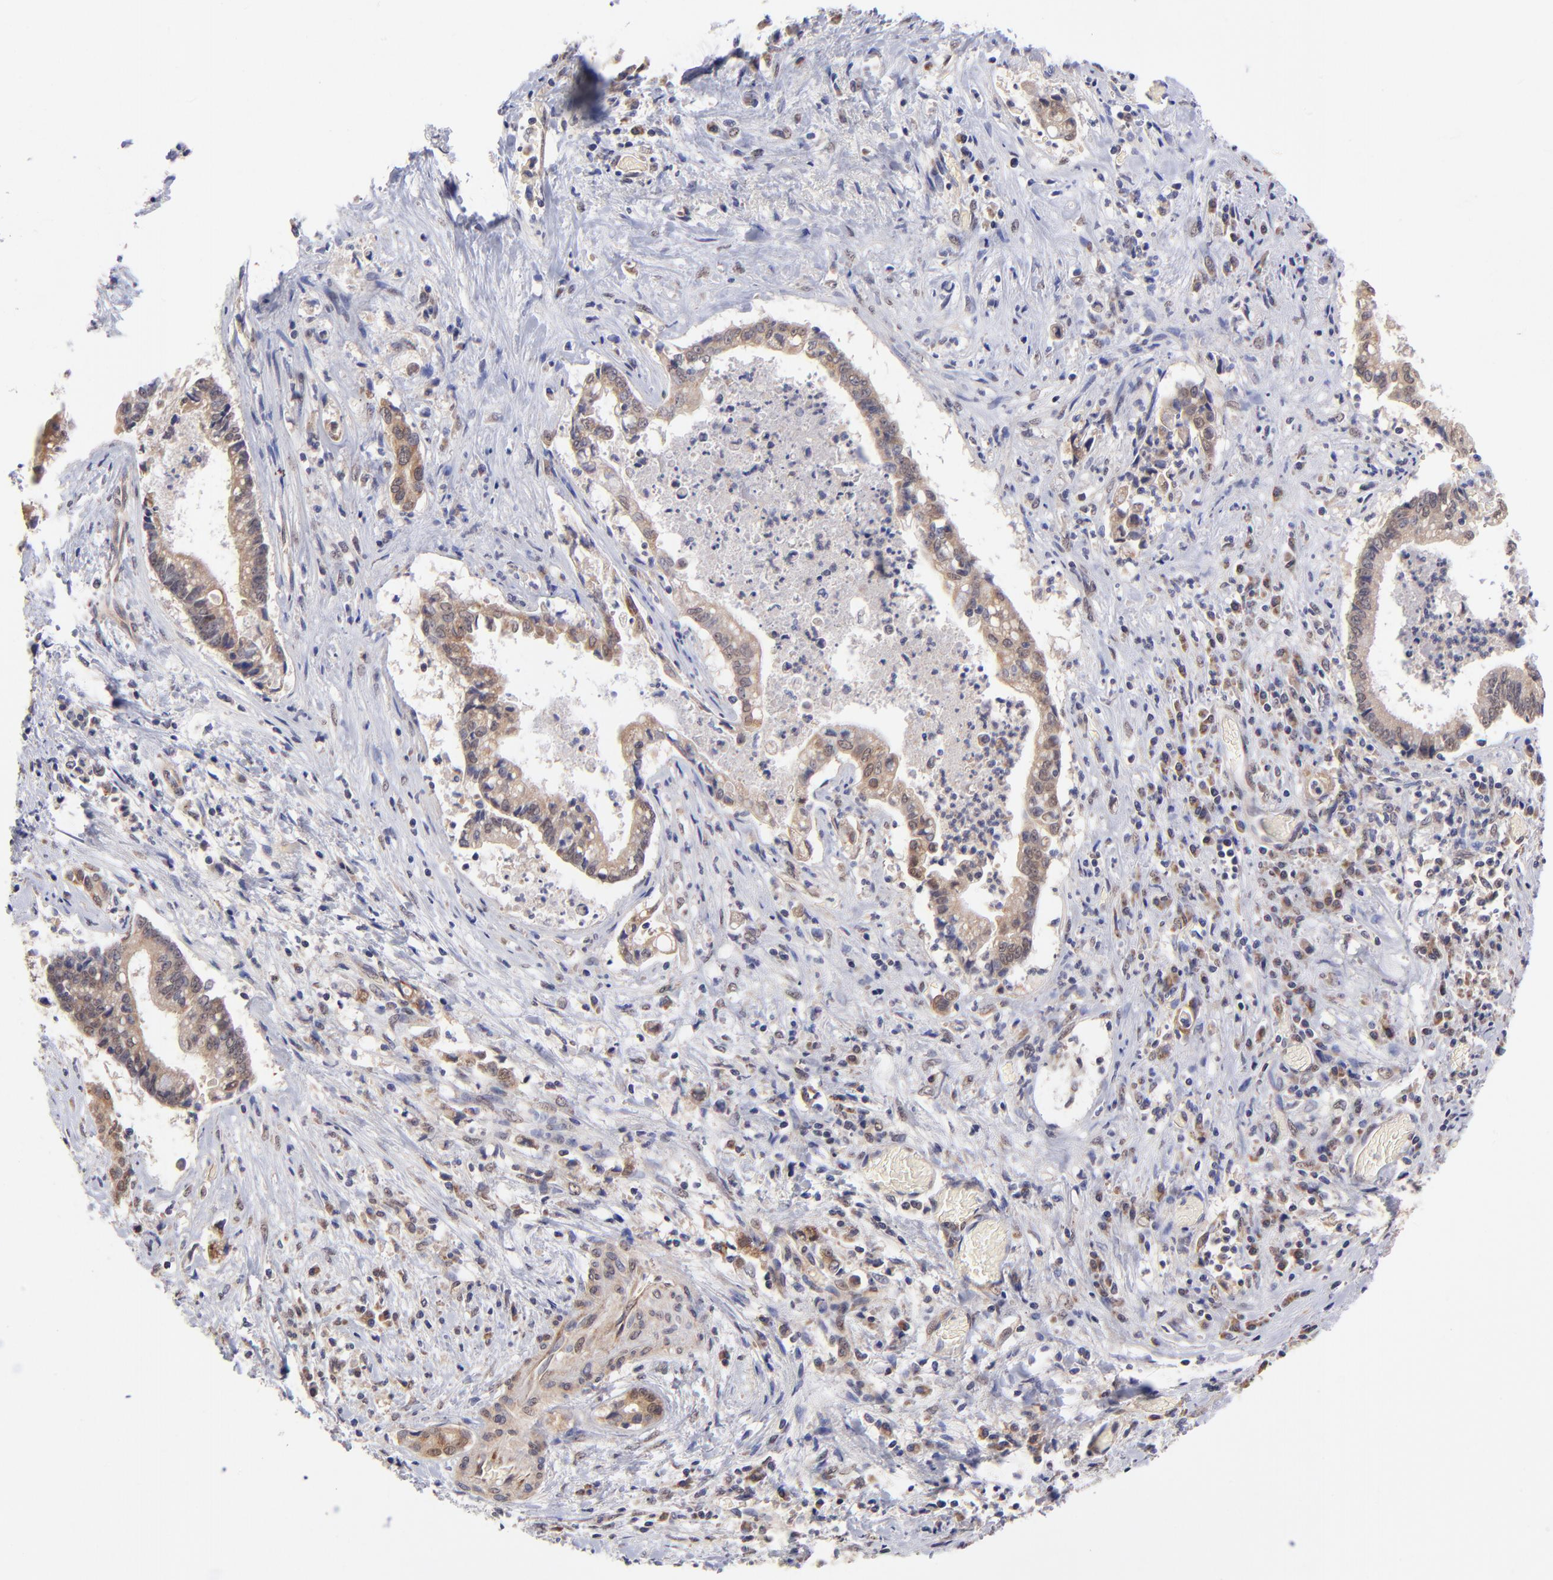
{"staining": {"intensity": "moderate", "quantity": "25%-75%", "location": "cytoplasmic/membranous"}, "tissue": "liver cancer", "cell_type": "Tumor cells", "image_type": "cancer", "snomed": [{"axis": "morphology", "description": "Cholangiocarcinoma"}, {"axis": "topography", "description": "Liver"}], "caption": "A brown stain shows moderate cytoplasmic/membranous expression of a protein in human liver cancer tumor cells.", "gene": "UBE2H", "patient": {"sex": "male", "age": 57}}